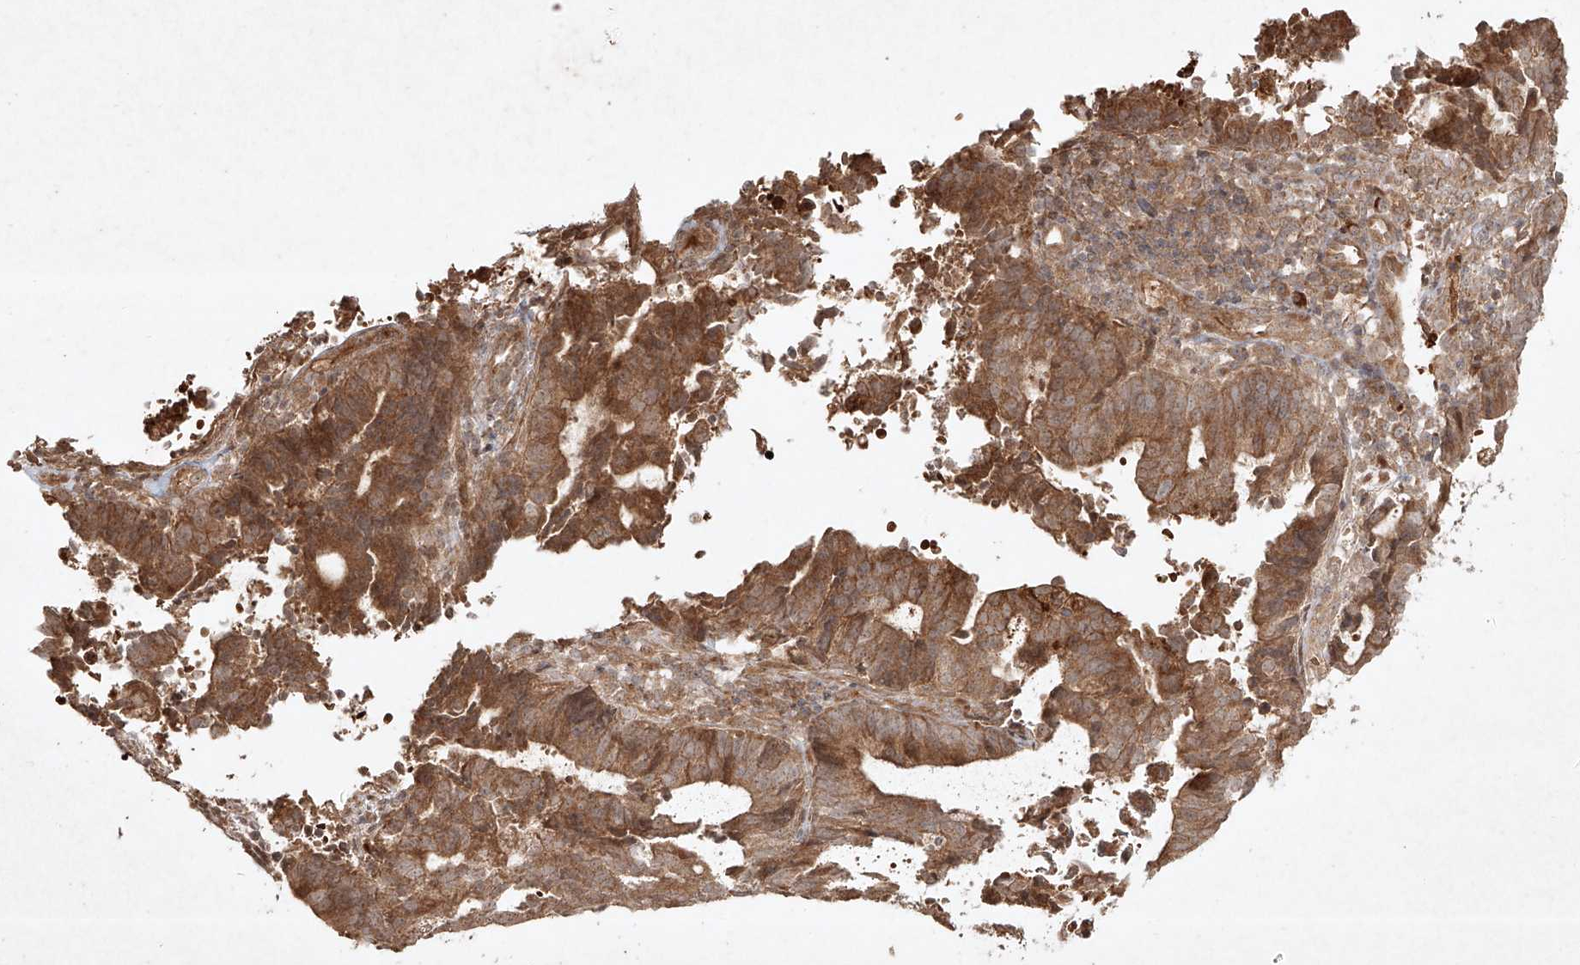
{"staining": {"intensity": "moderate", "quantity": ">75%", "location": "cytoplasmic/membranous"}, "tissue": "endometrial cancer", "cell_type": "Tumor cells", "image_type": "cancer", "snomed": [{"axis": "morphology", "description": "Adenocarcinoma, NOS"}, {"axis": "topography", "description": "Uterus"}], "caption": "The immunohistochemical stain highlights moderate cytoplasmic/membranous positivity in tumor cells of endometrial cancer (adenocarcinoma) tissue.", "gene": "CYYR1", "patient": {"sex": "female", "age": 83}}